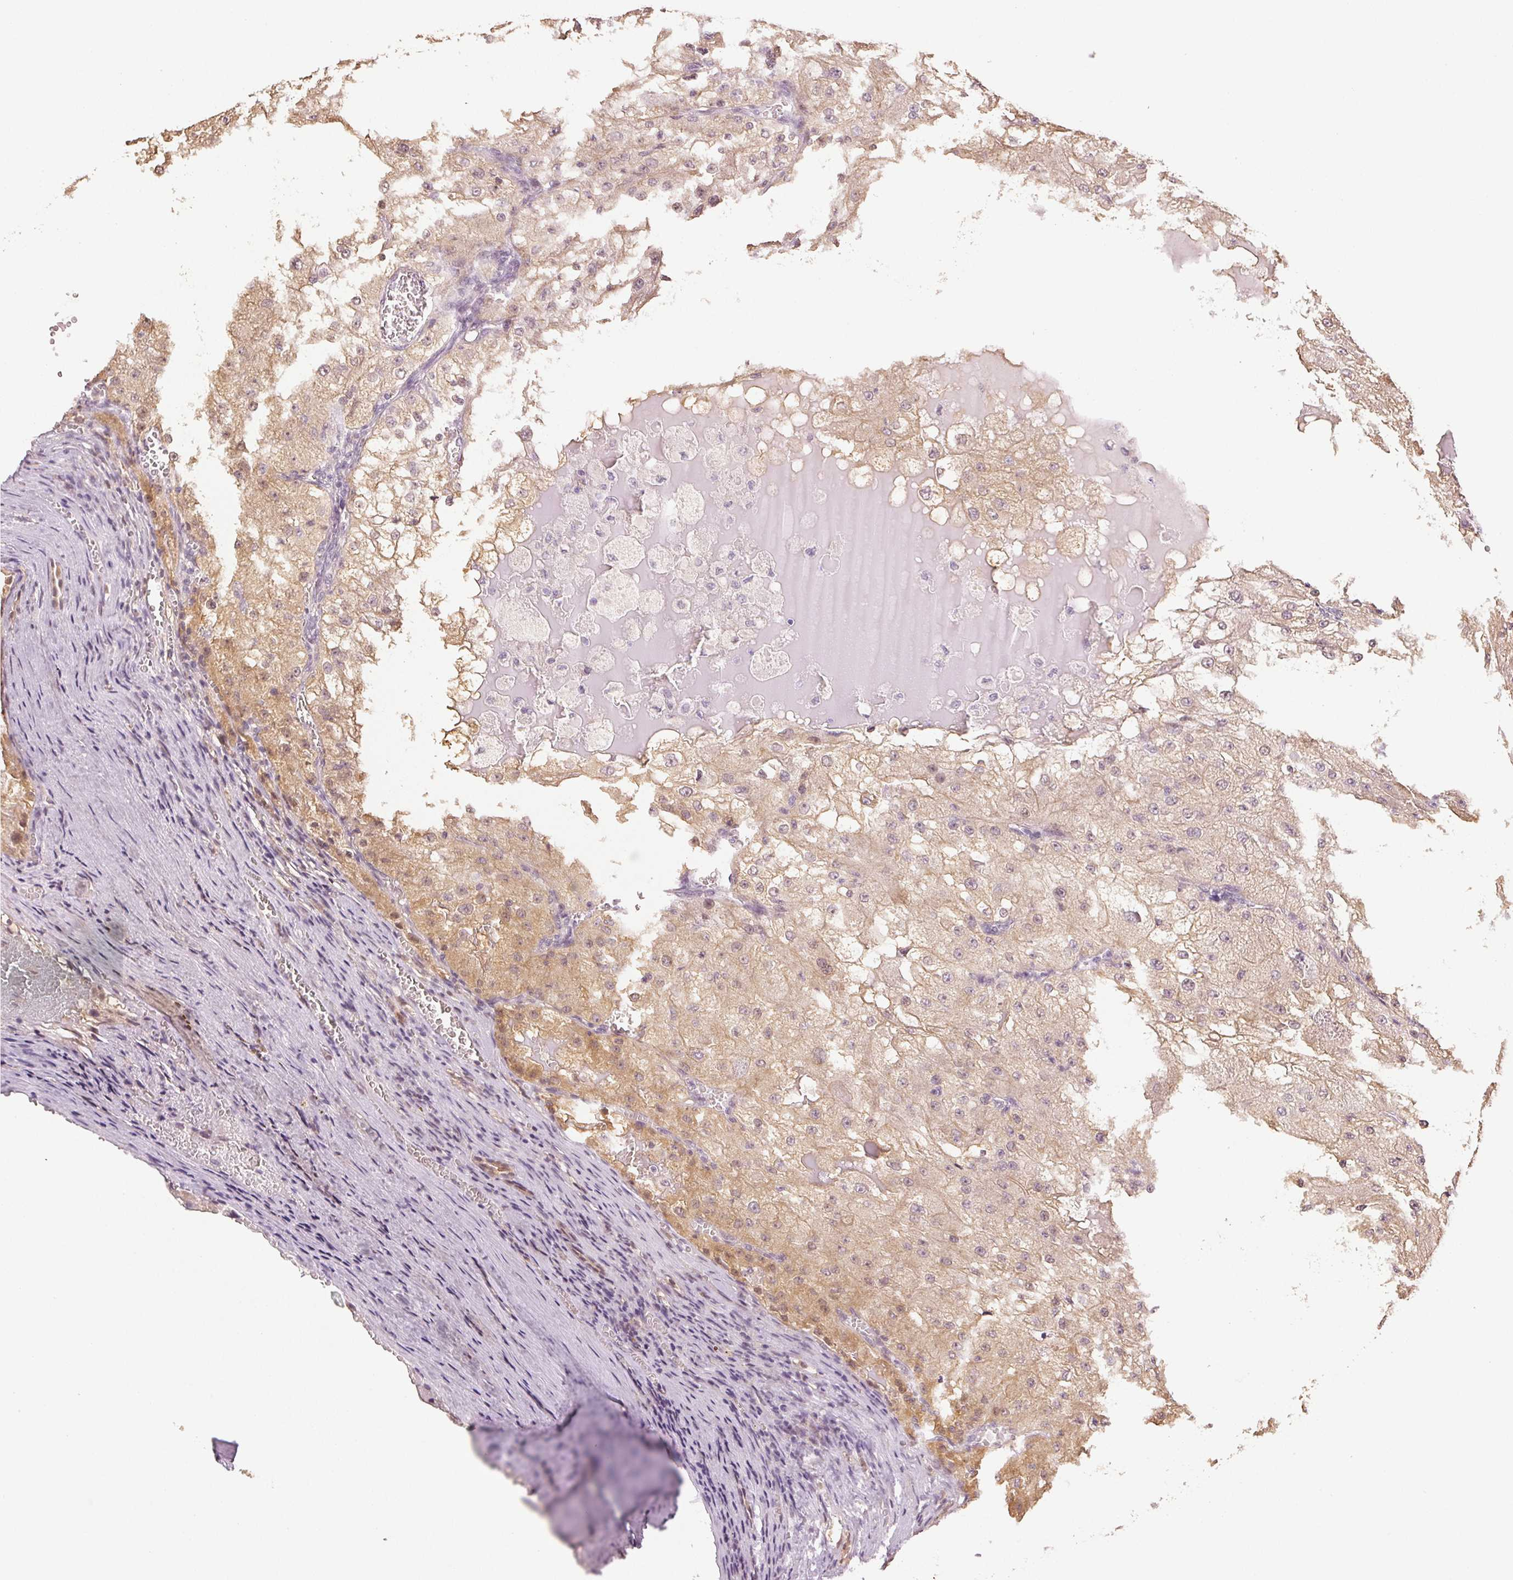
{"staining": {"intensity": "weak", "quantity": ">75%", "location": "cytoplasmic/membranous,nuclear"}, "tissue": "renal cancer", "cell_type": "Tumor cells", "image_type": "cancer", "snomed": [{"axis": "morphology", "description": "Adenocarcinoma, NOS"}, {"axis": "topography", "description": "Kidney"}], "caption": "Renal cancer (adenocarcinoma) stained with IHC exhibits weak cytoplasmic/membranous and nuclear expression in about >75% of tumor cells.", "gene": "PLCB1", "patient": {"sex": "female", "age": 74}}